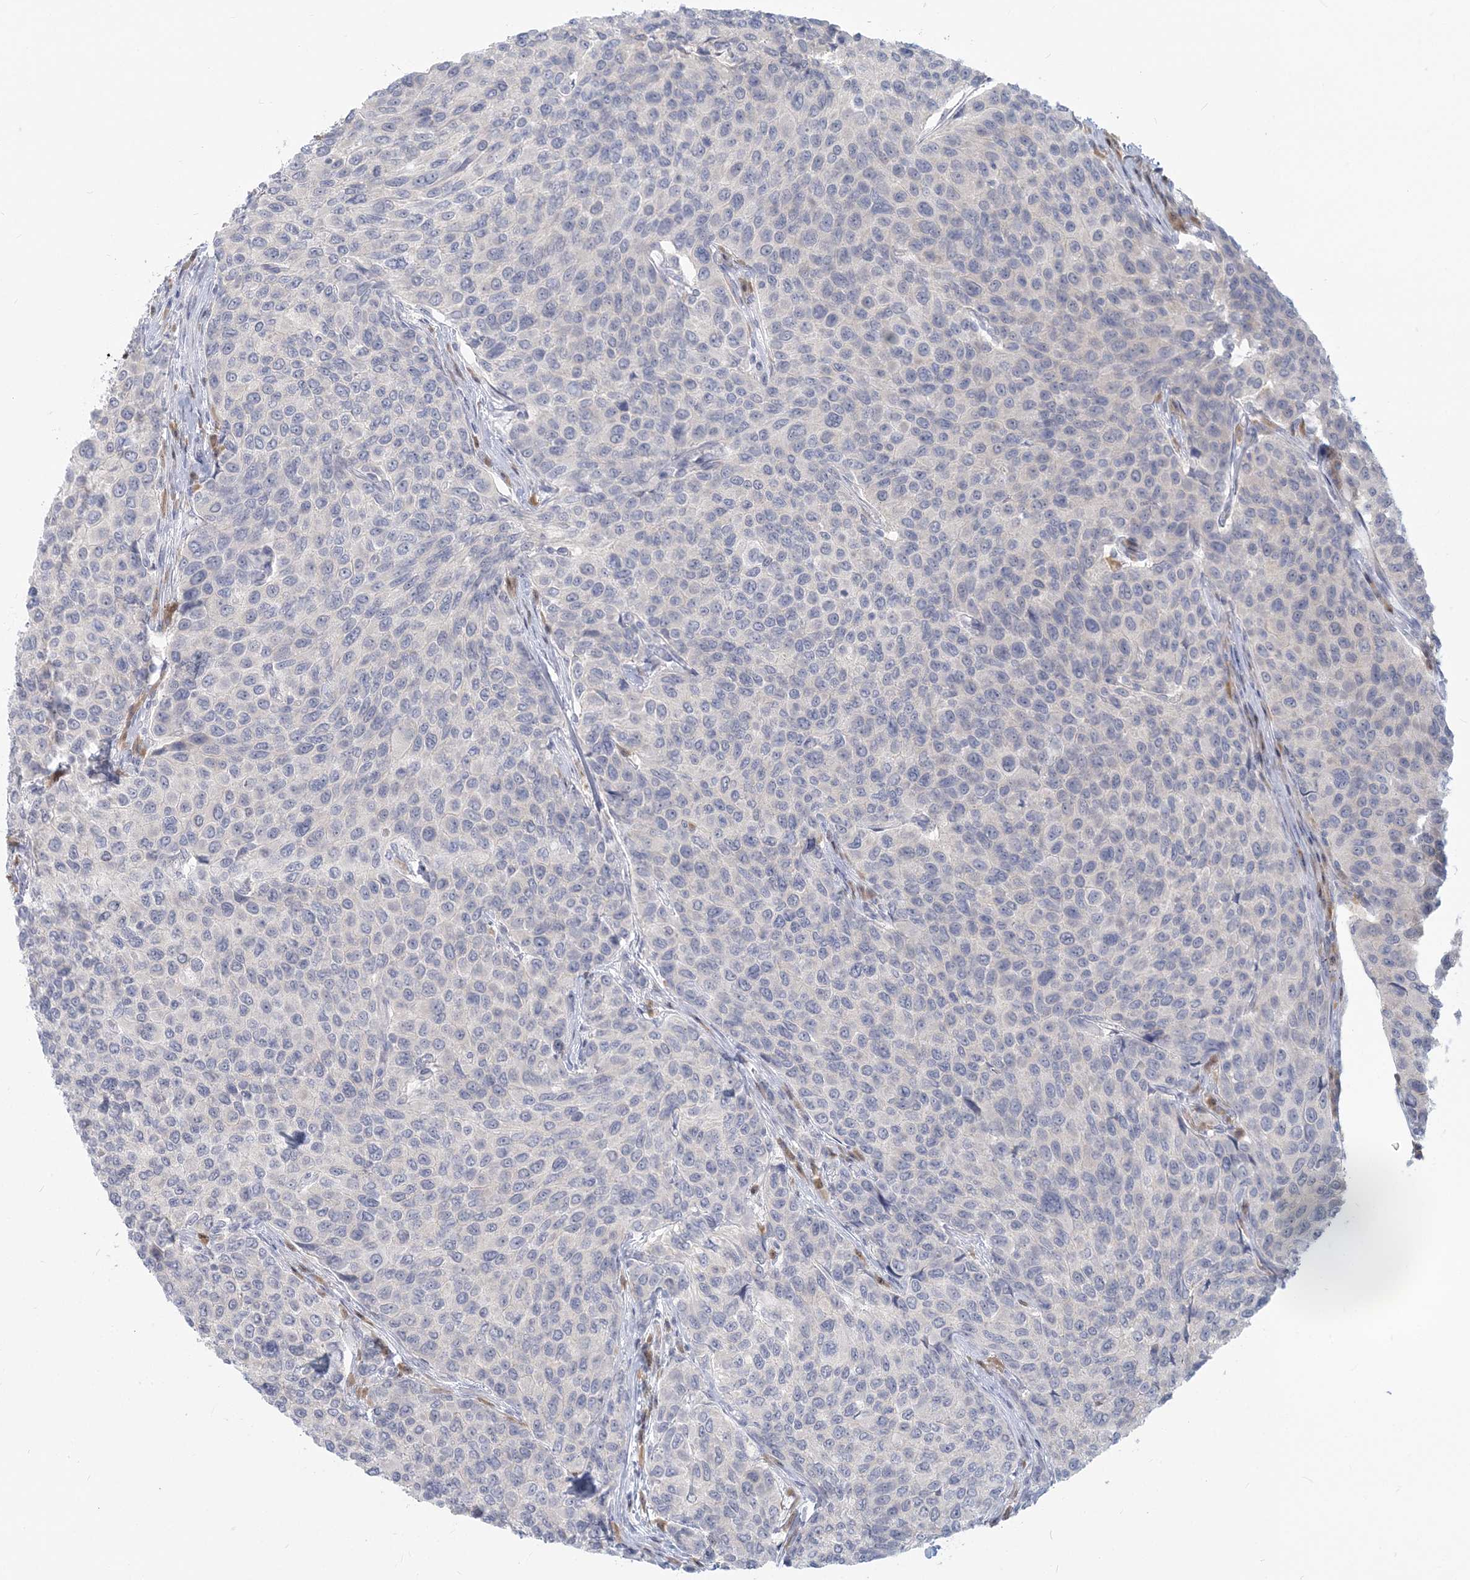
{"staining": {"intensity": "negative", "quantity": "none", "location": "none"}, "tissue": "breast cancer", "cell_type": "Tumor cells", "image_type": "cancer", "snomed": [{"axis": "morphology", "description": "Duct carcinoma"}, {"axis": "topography", "description": "Breast"}], "caption": "High power microscopy photomicrograph of an immunohistochemistry (IHC) histopathology image of breast cancer (intraductal carcinoma), revealing no significant positivity in tumor cells. (DAB (3,3'-diaminobenzidine) immunohistochemistry (IHC) with hematoxylin counter stain).", "gene": "GMPPA", "patient": {"sex": "female", "age": 55}}